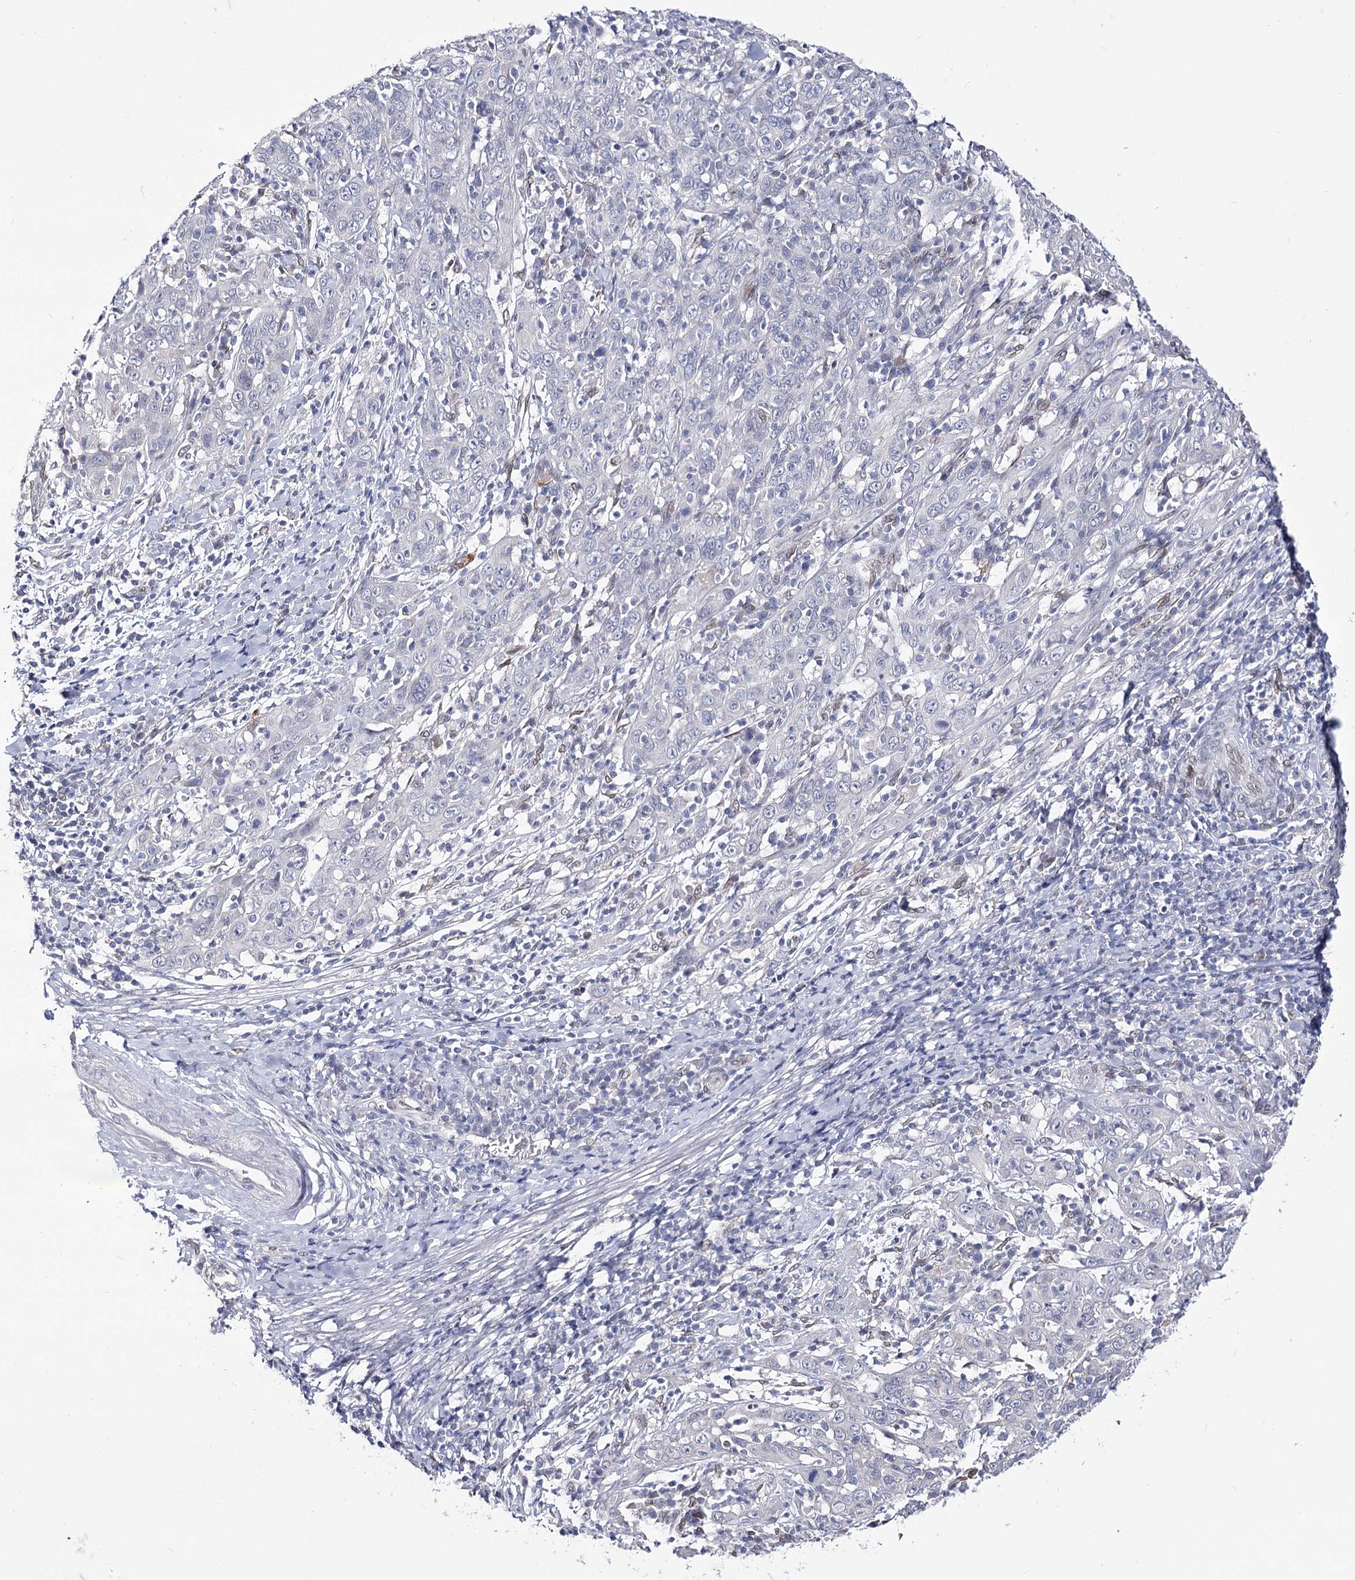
{"staining": {"intensity": "negative", "quantity": "none", "location": "none"}, "tissue": "cervical cancer", "cell_type": "Tumor cells", "image_type": "cancer", "snomed": [{"axis": "morphology", "description": "Squamous cell carcinoma, NOS"}, {"axis": "topography", "description": "Cervix"}], "caption": "Squamous cell carcinoma (cervical) was stained to show a protein in brown. There is no significant staining in tumor cells.", "gene": "TMEM201", "patient": {"sex": "female", "age": 46}}